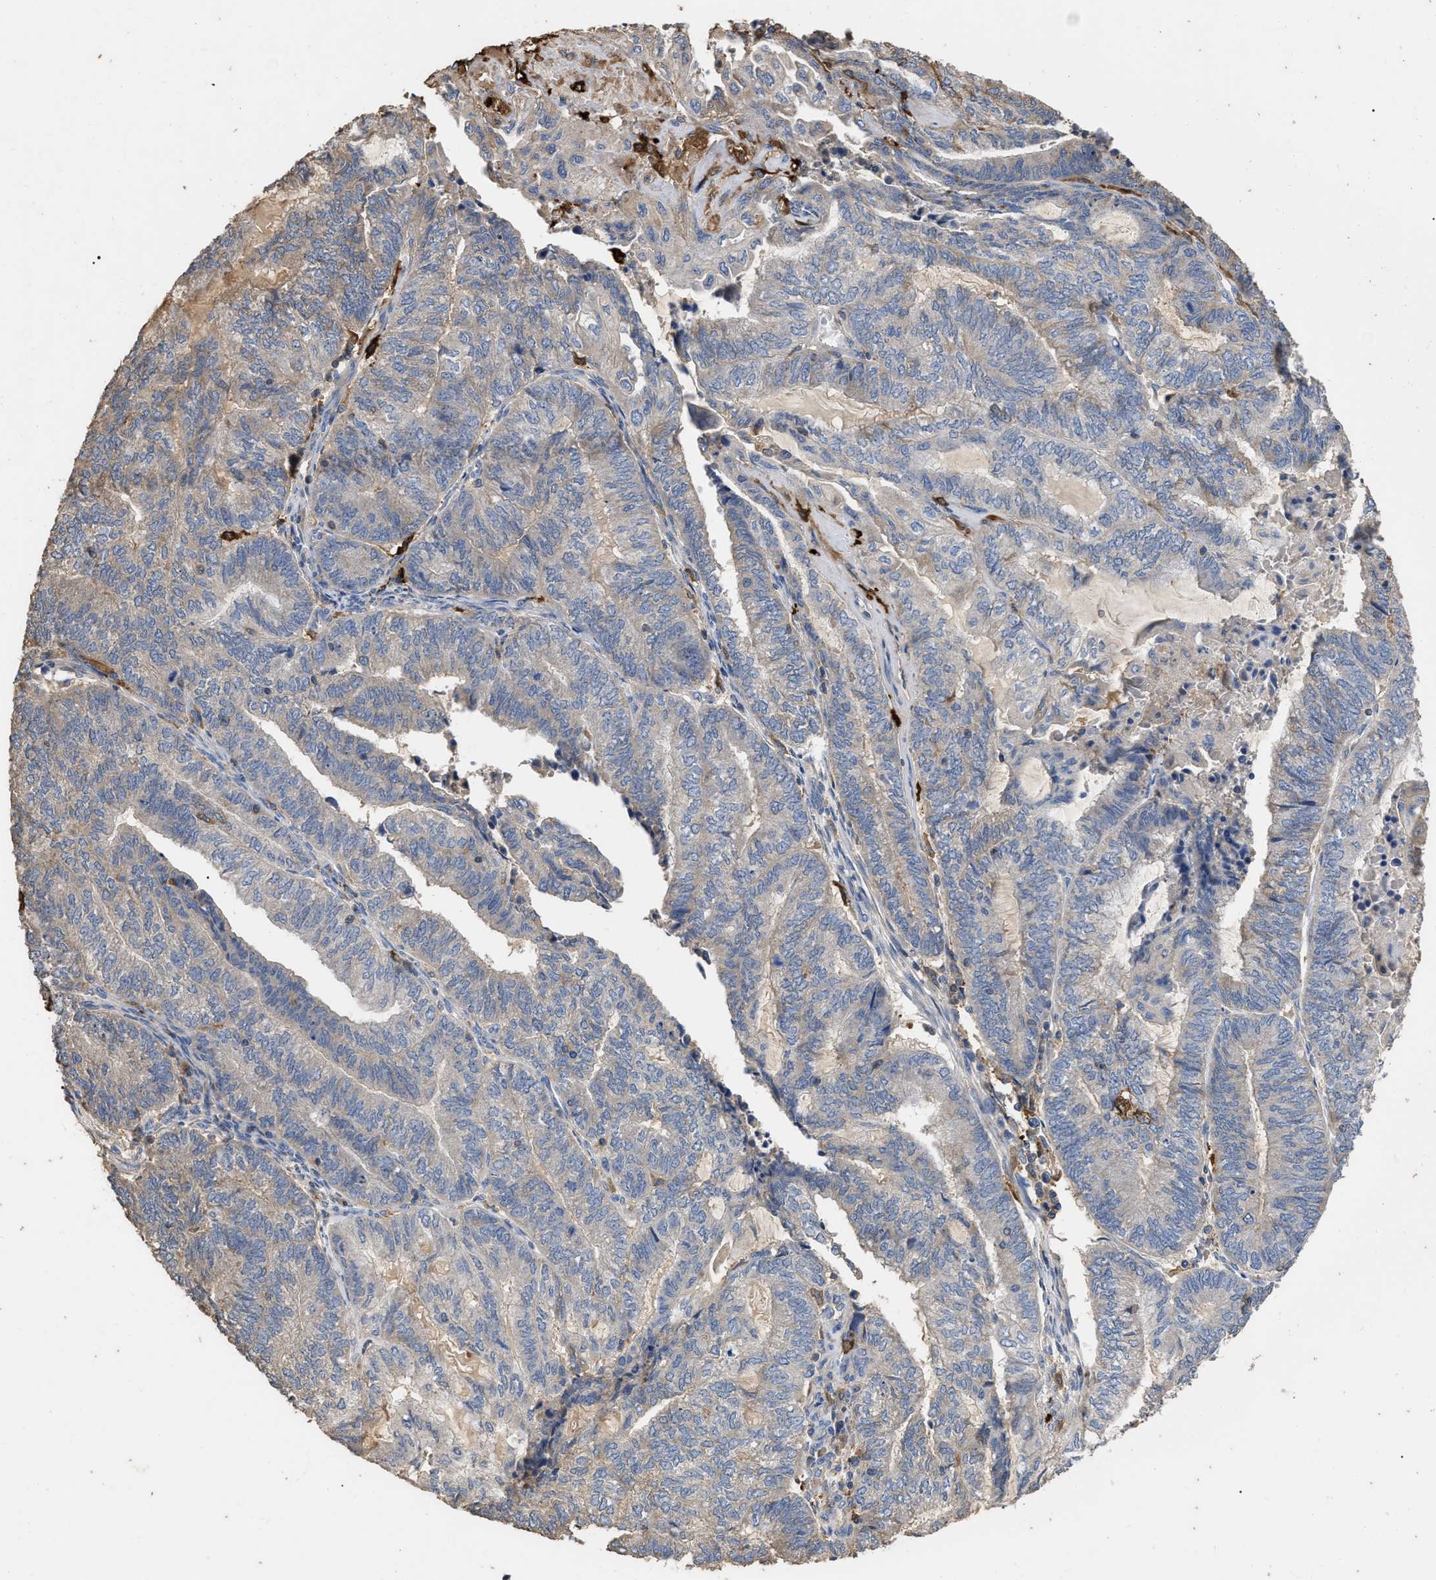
{"staining": {"intensity": "negative", "quantity": "none", "location": "none"}, "tissue": "endometrial cancer", "cell_type": "Tumor cells", "image_type": "cancer", "snomed": [{"axis": "morphology", "description": "Adenocarcinoma, NOS"}, {"axis": "topography", "description": "Uterus"}, {"axis": "topography", "description": "Endometrium"}], "caption": "Endometrial cancer (adenocarcinoma) was stained to show a protein in brown. There is no significant expression in tumor cells.", "gene": "GPR179", "patient": {"sex": "female", "age": 70}}